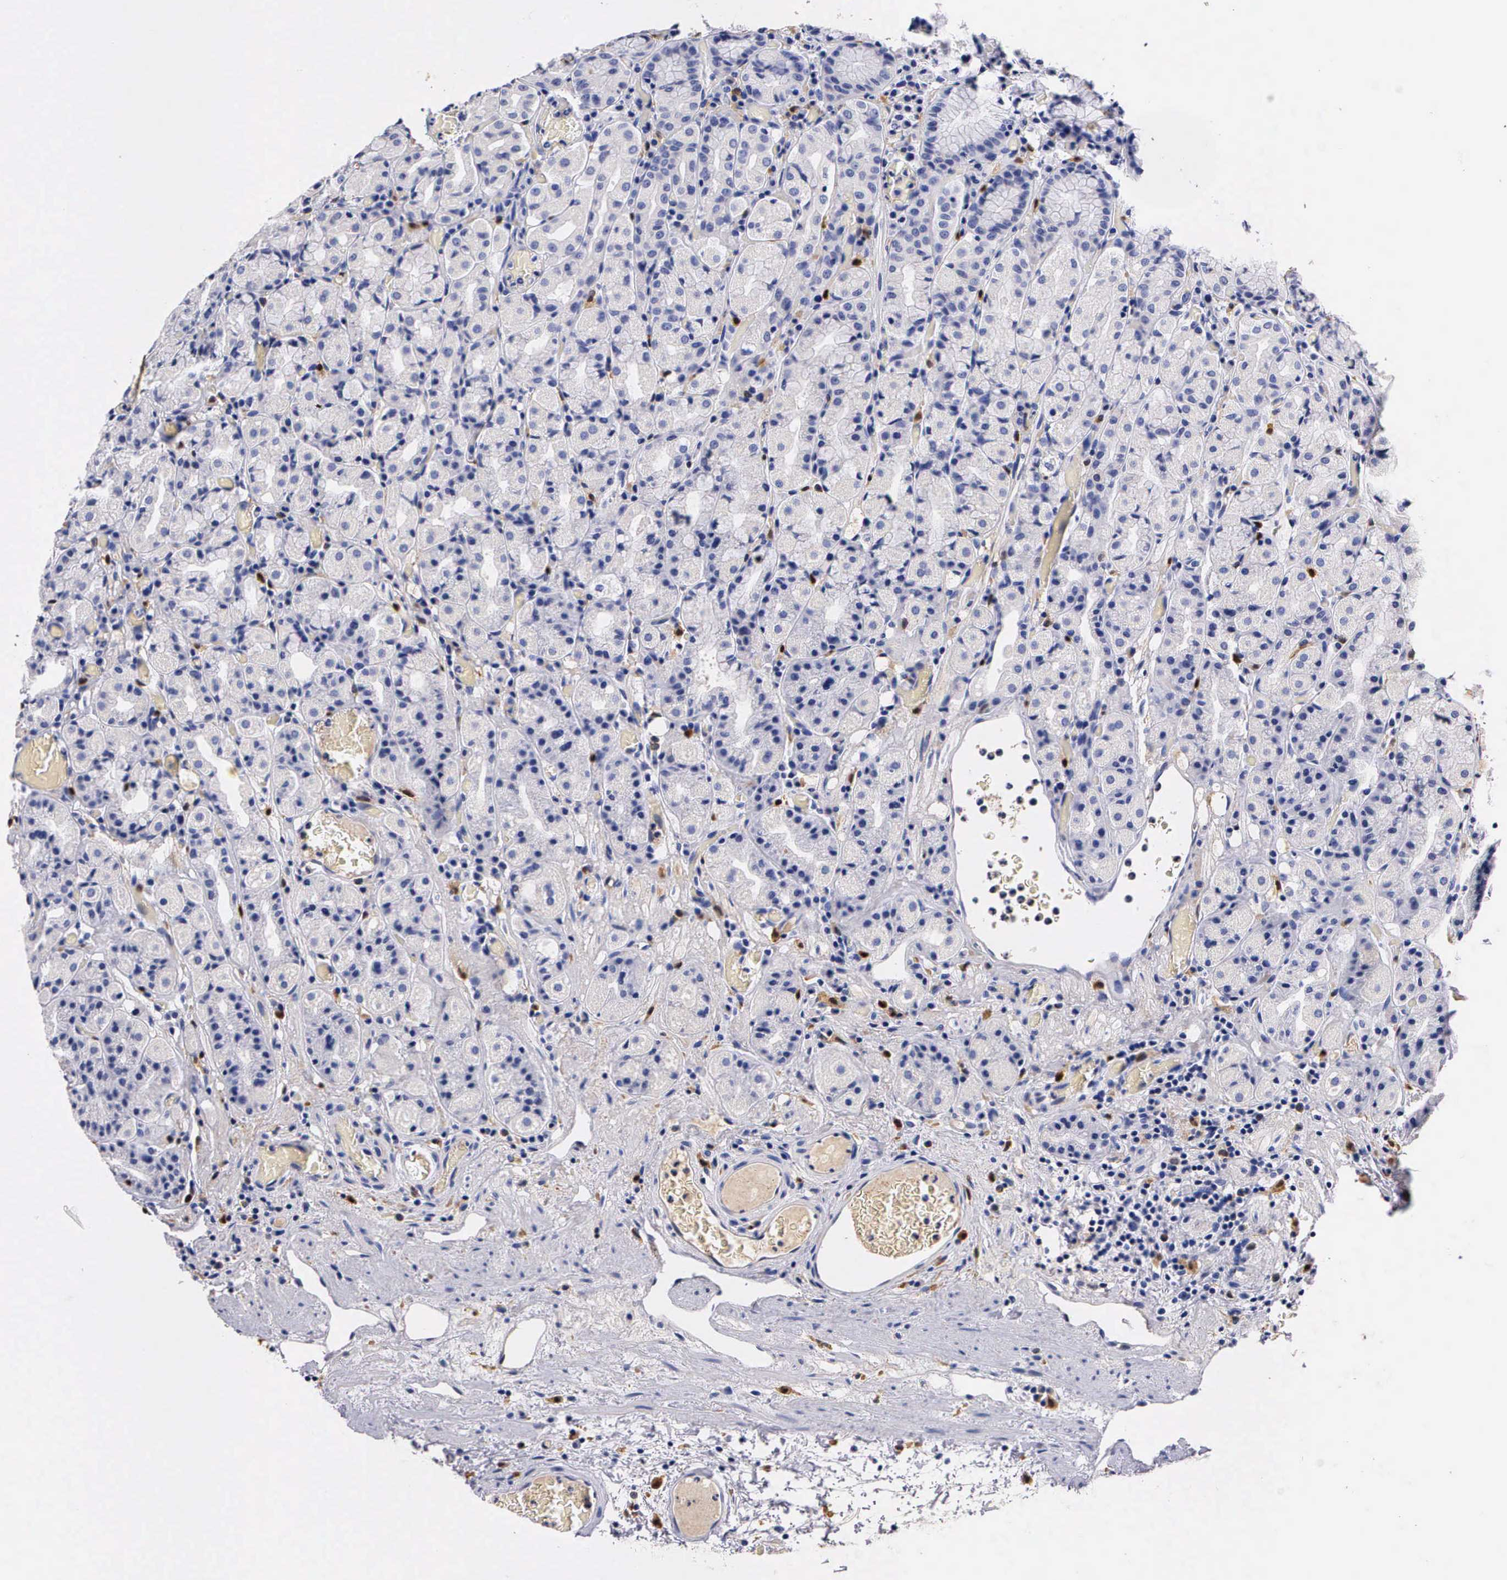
{"staining": {"intensity": "negative", "quantity": "none", "location": "none"}, "tissue": "stomach", "cell_type": "Glandular cells", "image_type": "normal", "snomed": [{"axis": "morphology", "description": "Normal tissue, NOS"}, {"axis": "topography", "description": "Stomach, lower"}], "caption": "Glandular cells are negative for brown protein staining in benign stomach. The staining is performed using DAB (3,3'-diaminobenzidine) brown chromogen with nuclei counter-stained in using hematoxylin.", "gene": "RENBP", "patient": {"sex": "male", "age": 58}}